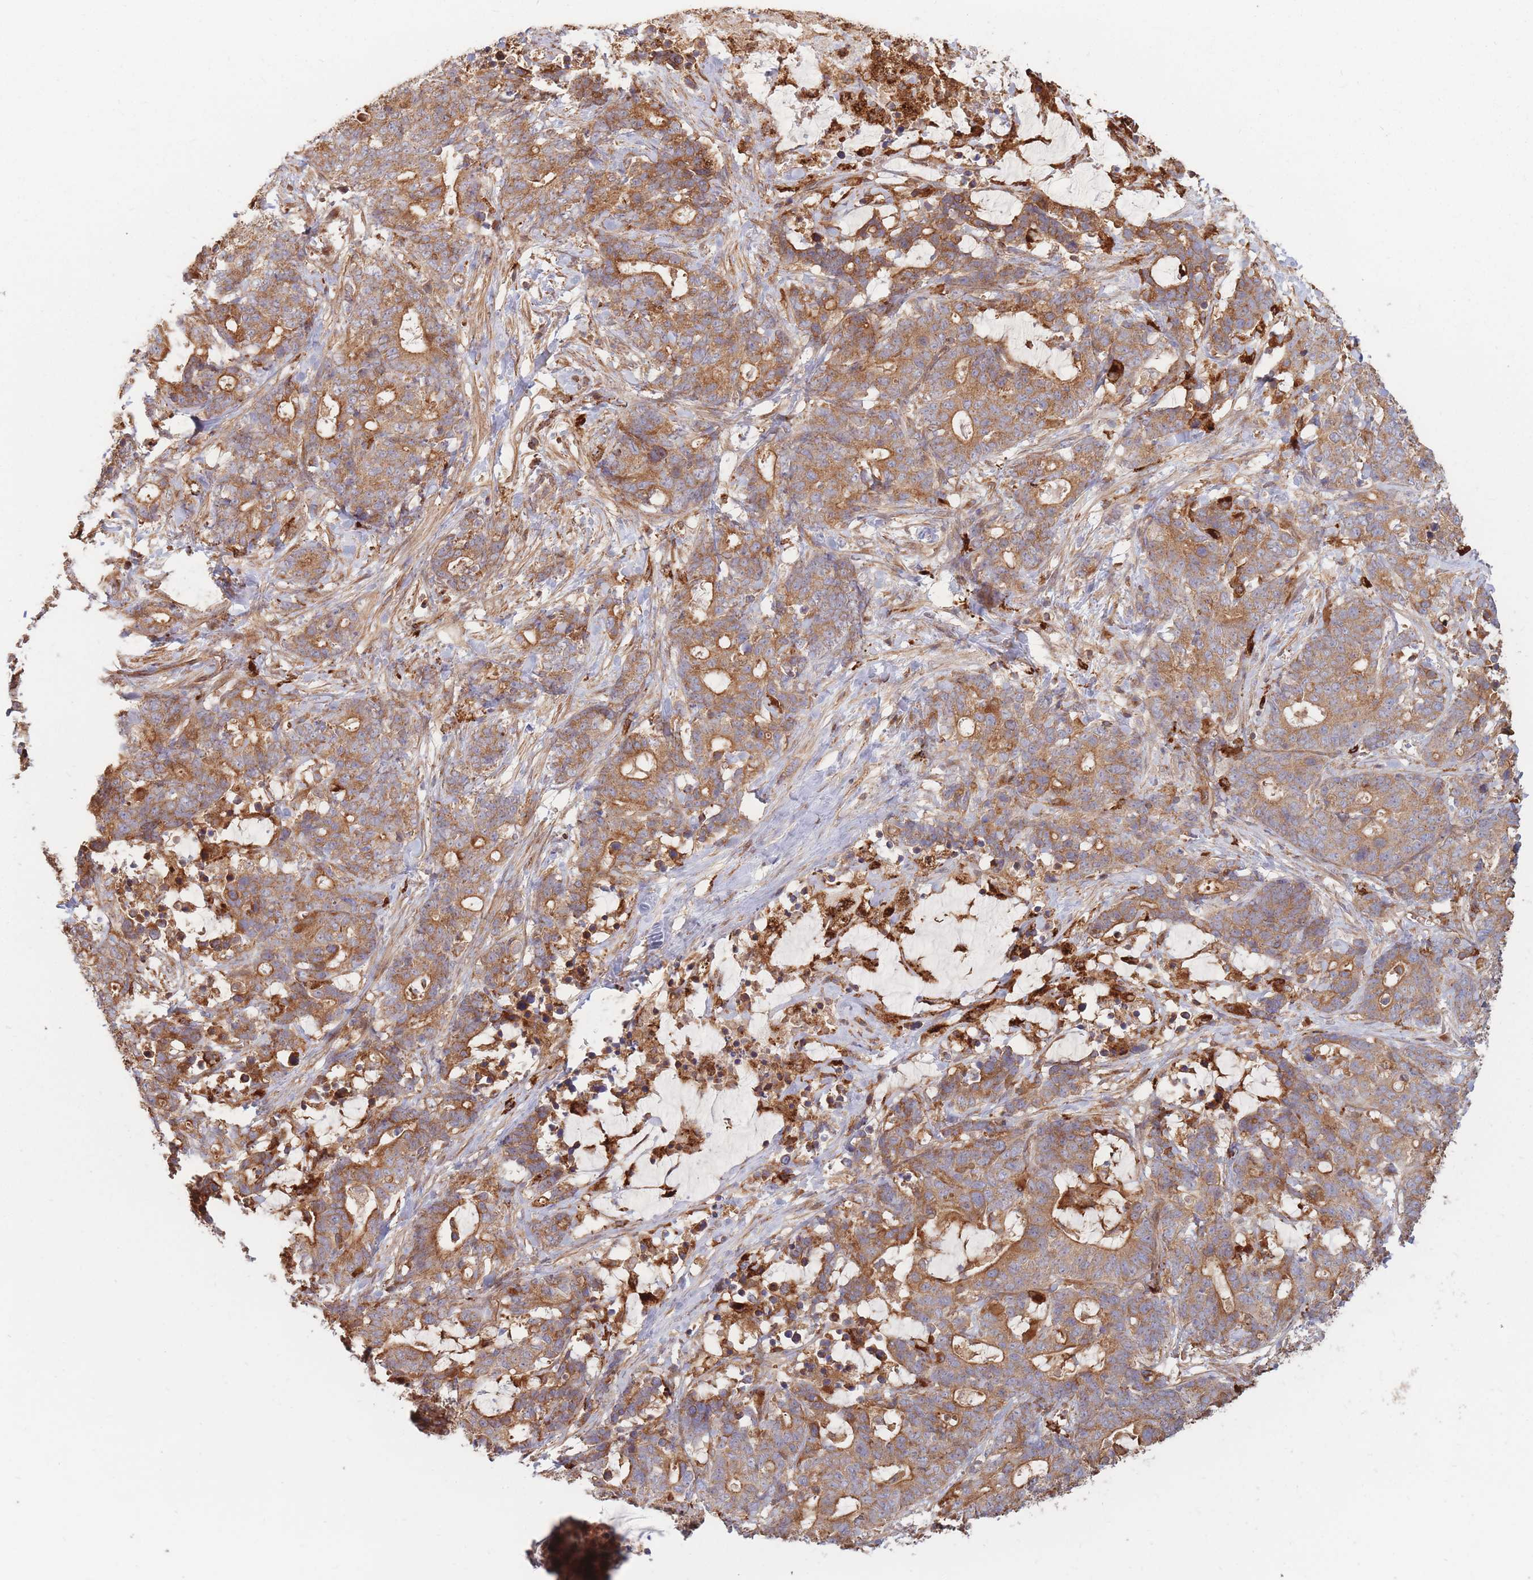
{"staining": {"intensity": "moderate", "quantity": ">75%", "location": "cytoplasmic/membranous"}, "tissue": "stomach cancer", "cell_type": "Tumor cells", "image_type": "cancer", "snomed": [{"axis": "morphology", "description": "Normal tissue, NOS"}, {"axis": "morphology", "description": "Adenocarcinoma, NOS"}, {"axis": "topography", "description": "Stomach"}], "caption": "The immunohistochemical stain highlights moderate cytoplasmic/membranous positivity in tumor cells of stomach cancer (adenocarcinoma) tissue.", "gene": "RASSF2", "patient": {"sex": "female", "age": 64}}